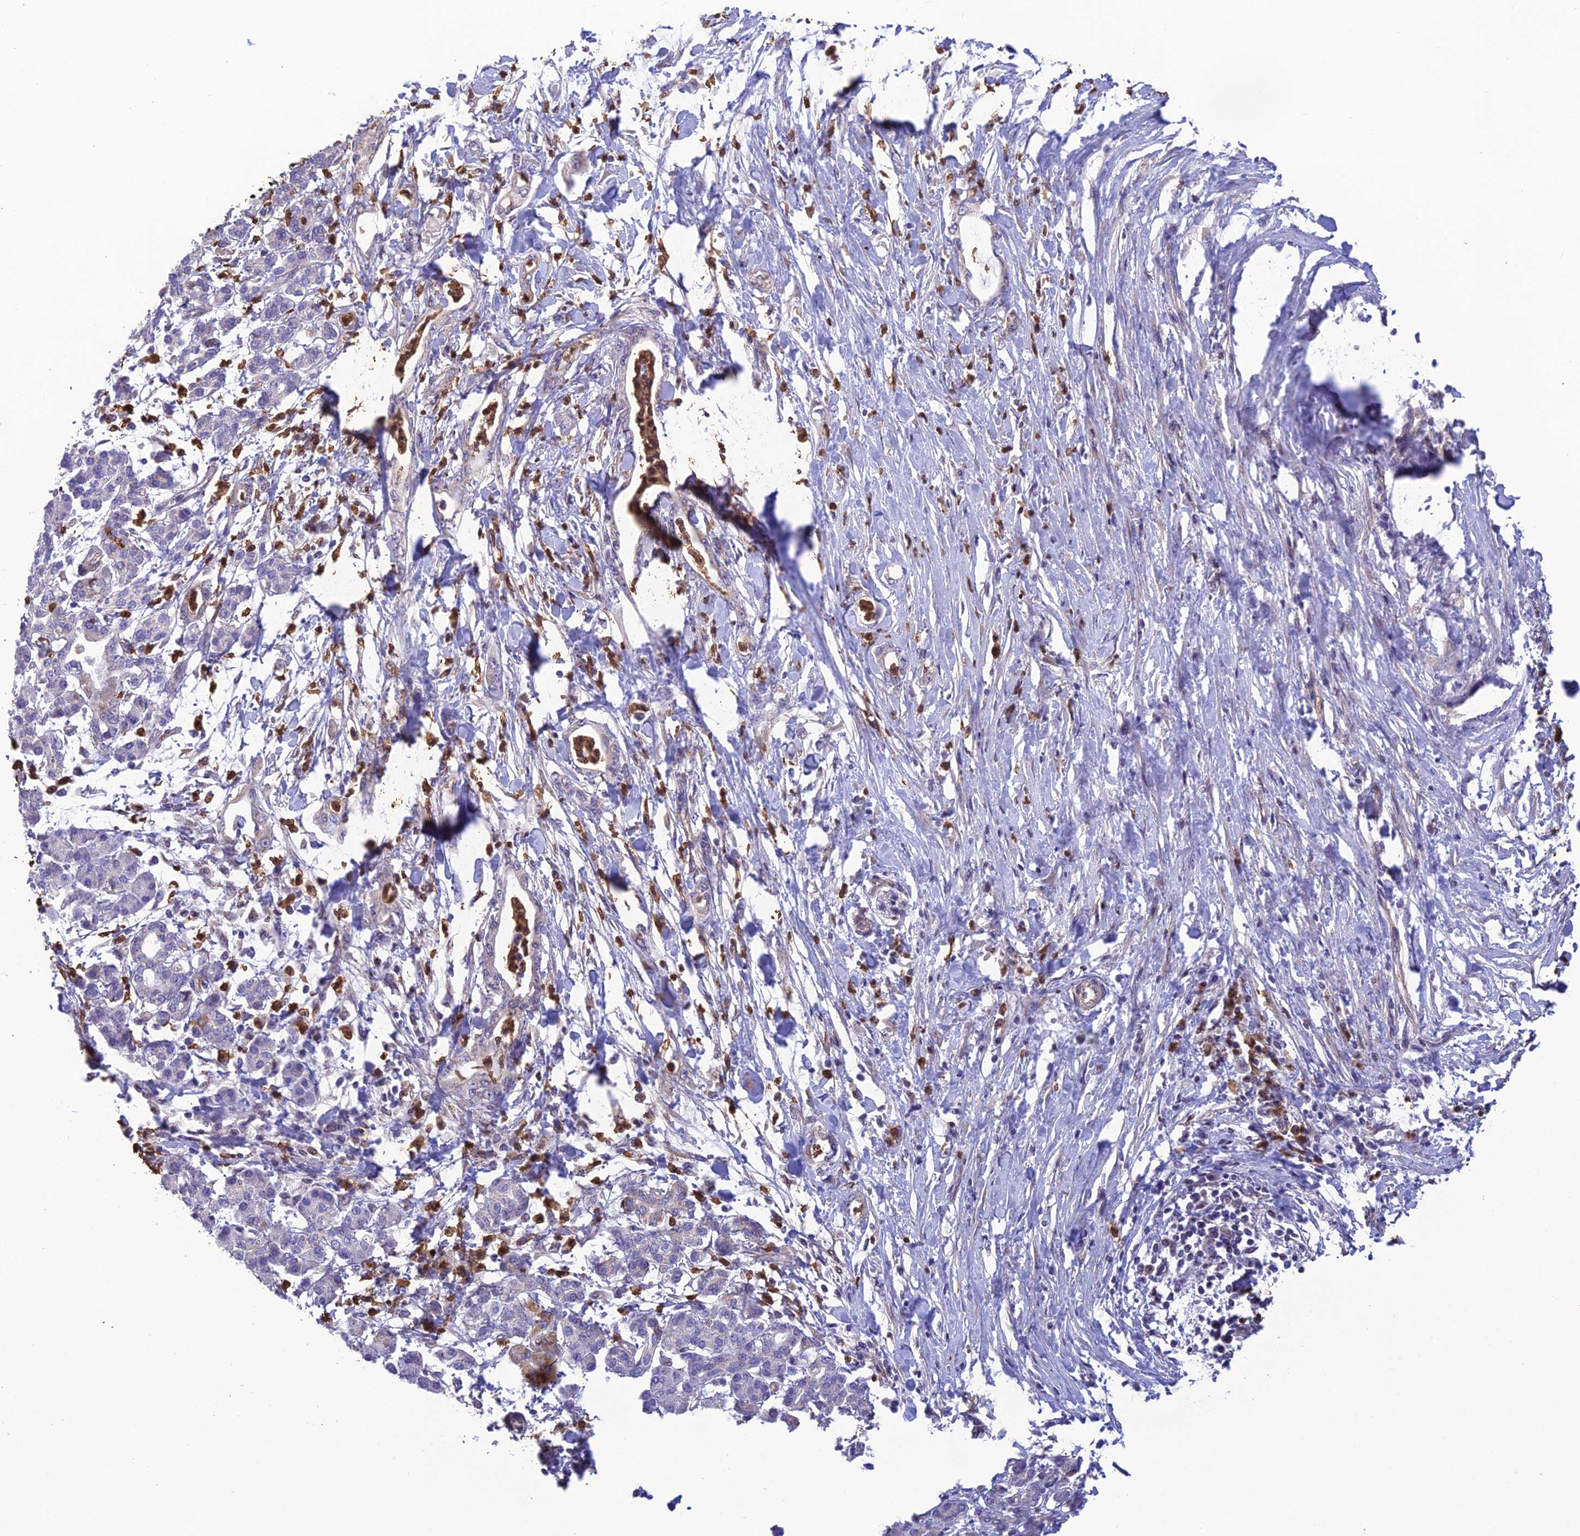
{"staining": {"intensity": "negative", "quantity": "none", "location": "none"}, "tissue": "pancreatic cancer", "cell_type": "Tumor cells", "image_type": "cancer", "snomed": [{"axis": "morphology", "description": "Normal tissue, NOS"}, {"axis": "morphology", "description": "Adenocarcinoma, NOS"}, {"axis": "topography", "description": "Pancreas"}], "caption": "This is an IHC photomicrograph of pancreatic adenocarcinoma. There is no staining in tumor cells.", "gene": "PKHD1L1", "patient": {"sex": "female", "age": 55}}